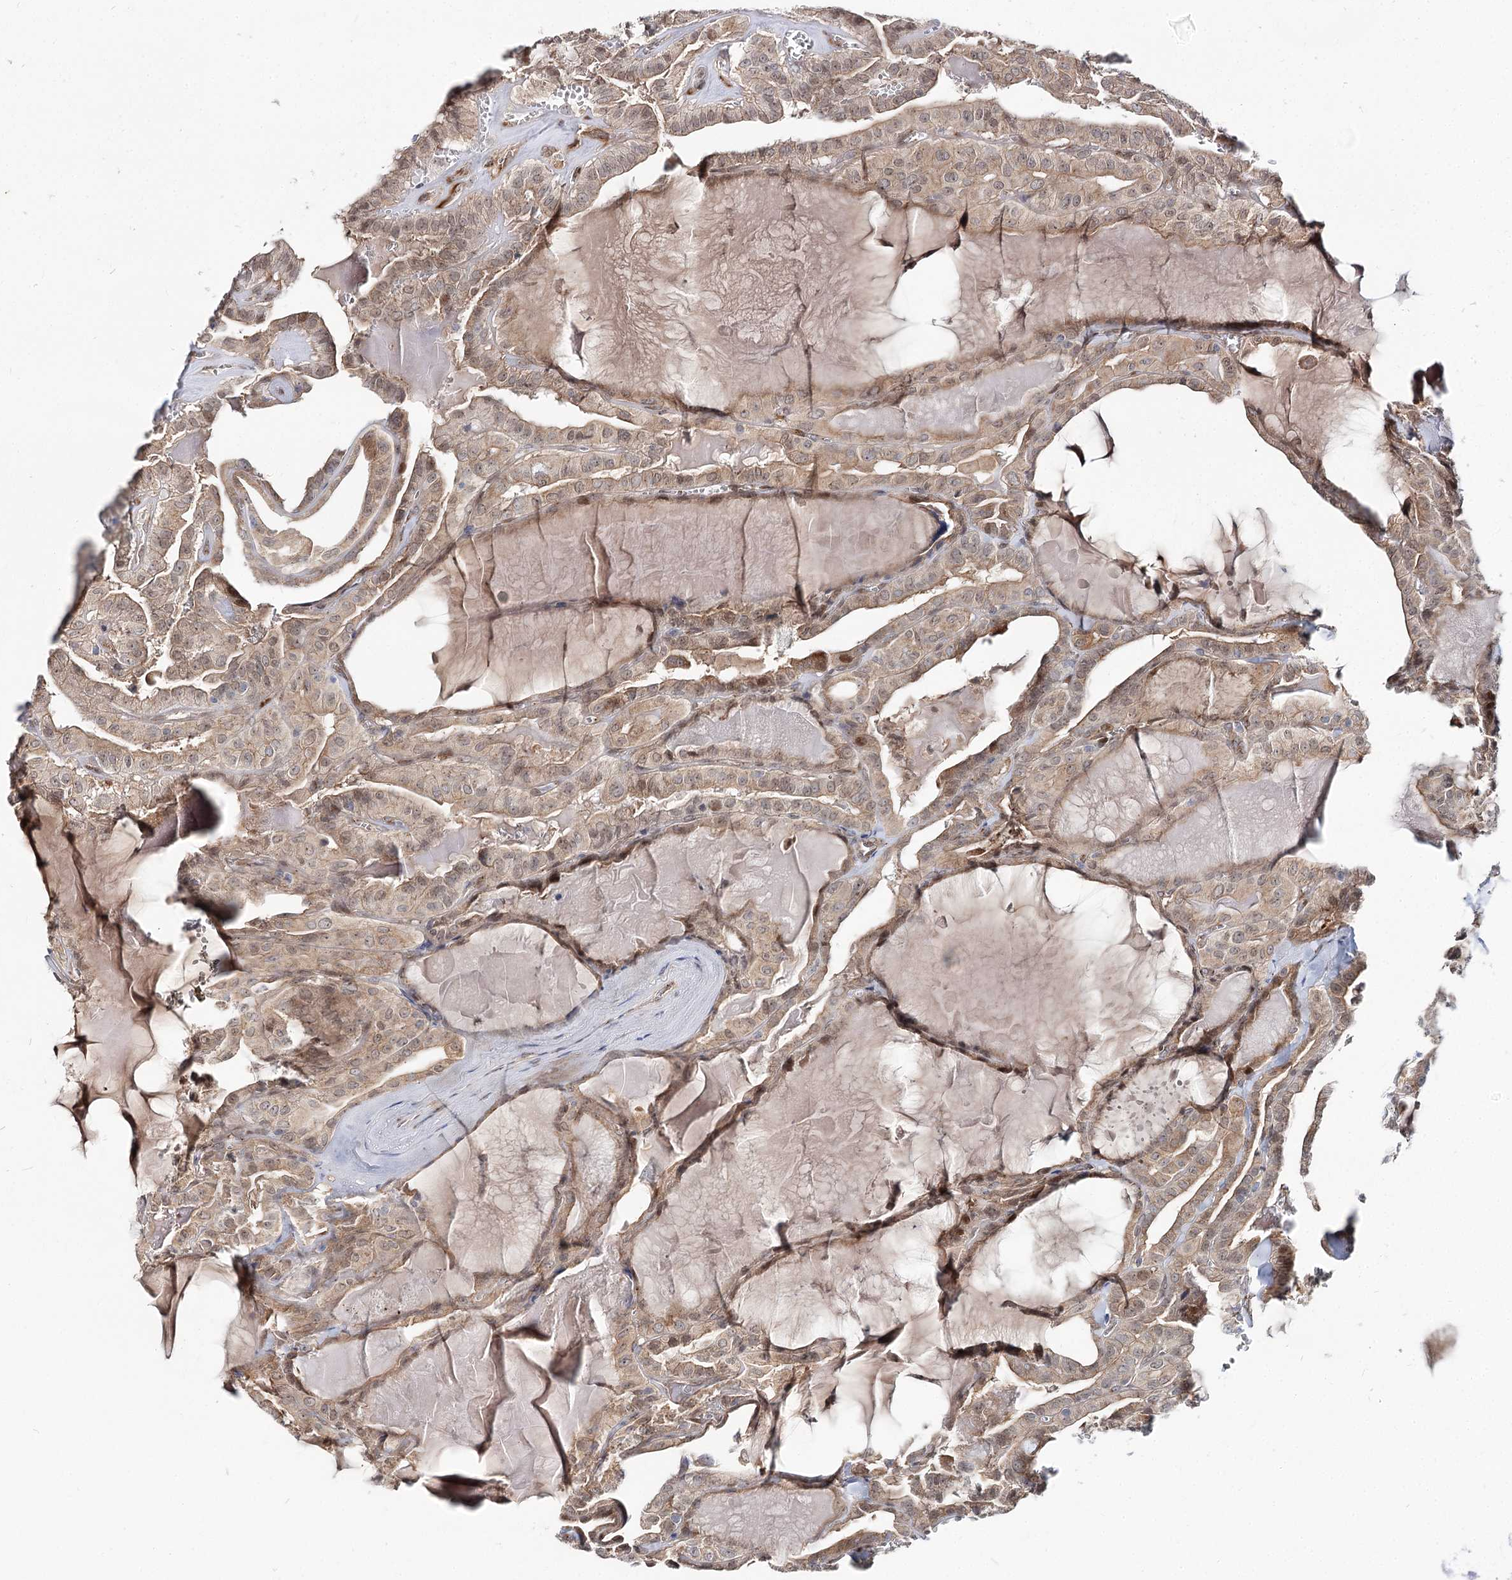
{"staining": {"intensity": "weak", "quantity": ">75%", "location": "cytoplasmic/membranous"}, "tissue": "thyroid cancer", "cell_type": "Tumor cells", "image_type": "cancer", "snomed": [{"axis": "morphology", "description": "Papillary adenocarcinoma, NOS"}, {"axis": "topography", "description": "Thyroid gland"}], "caption": "Human papillary adenocarcinoma (thyroid) stained for a protein (brown) exhibits weak cytoplasmic/membranous positive staining in approximately >75% of tumor cells.", "gene": "SPART", "patient": {"sex": "male", "age": 52}}